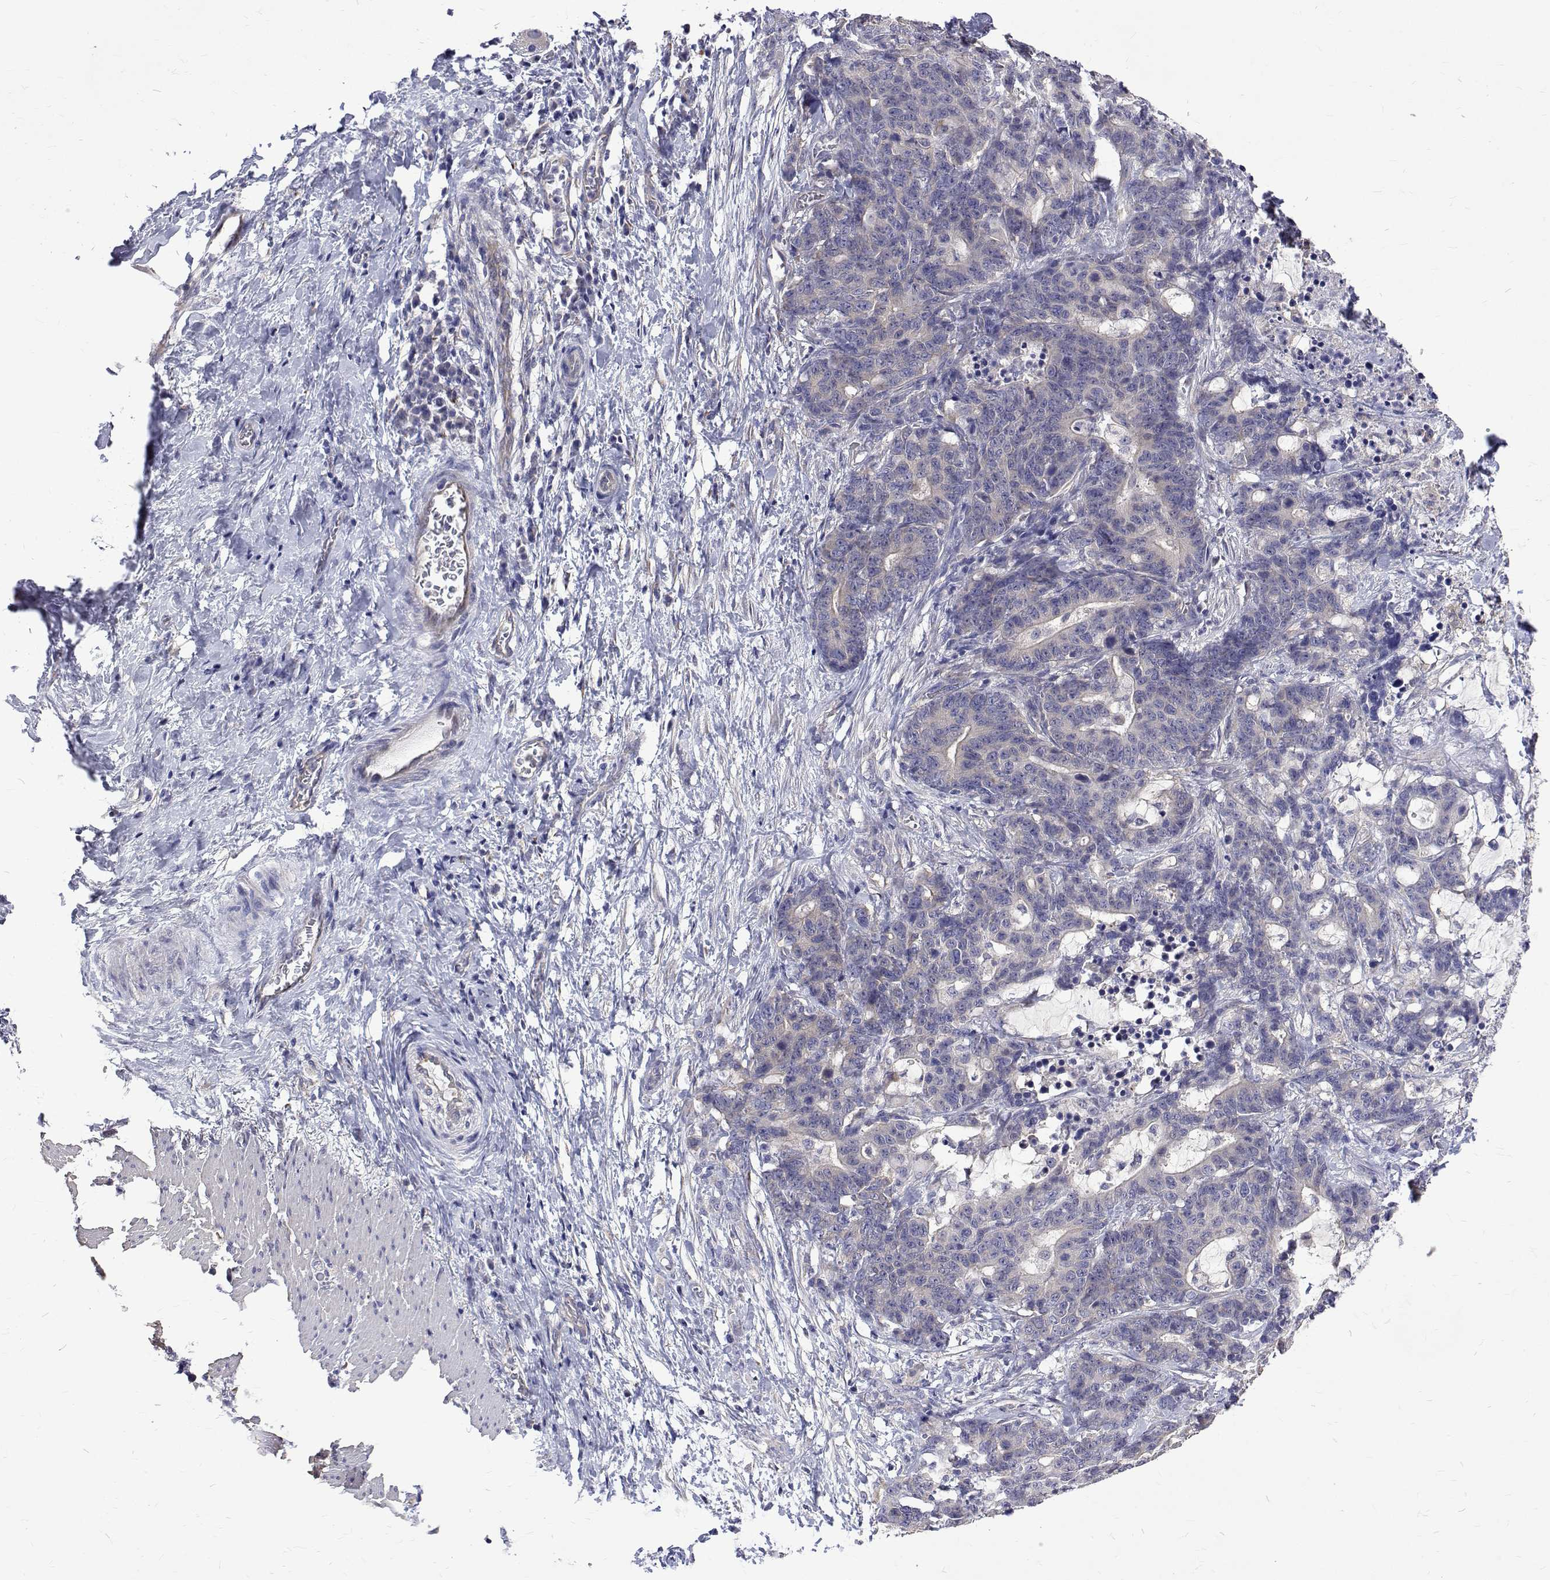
{"staining": {"intensity": "negative", "quantity": "none", "location": "none"}, "tissue": "stomach cancer", "cell_type": "Tumor cells", "image_type": "cancer", "snomed": [{"axis": "morphology", "description": "Normal tissue, NOS"}, {"axis": "morphology", "description": "Adenocarcinoma, NOS"}, {"axis": "topography", "description": "Stomach"}], "caption": "This is an IHC photomicrograph of stomach adenocarcinoma. There is no staining in tumor cells.", "gene": "PADI1", "patient": {"sex": "female", "age": 64}}